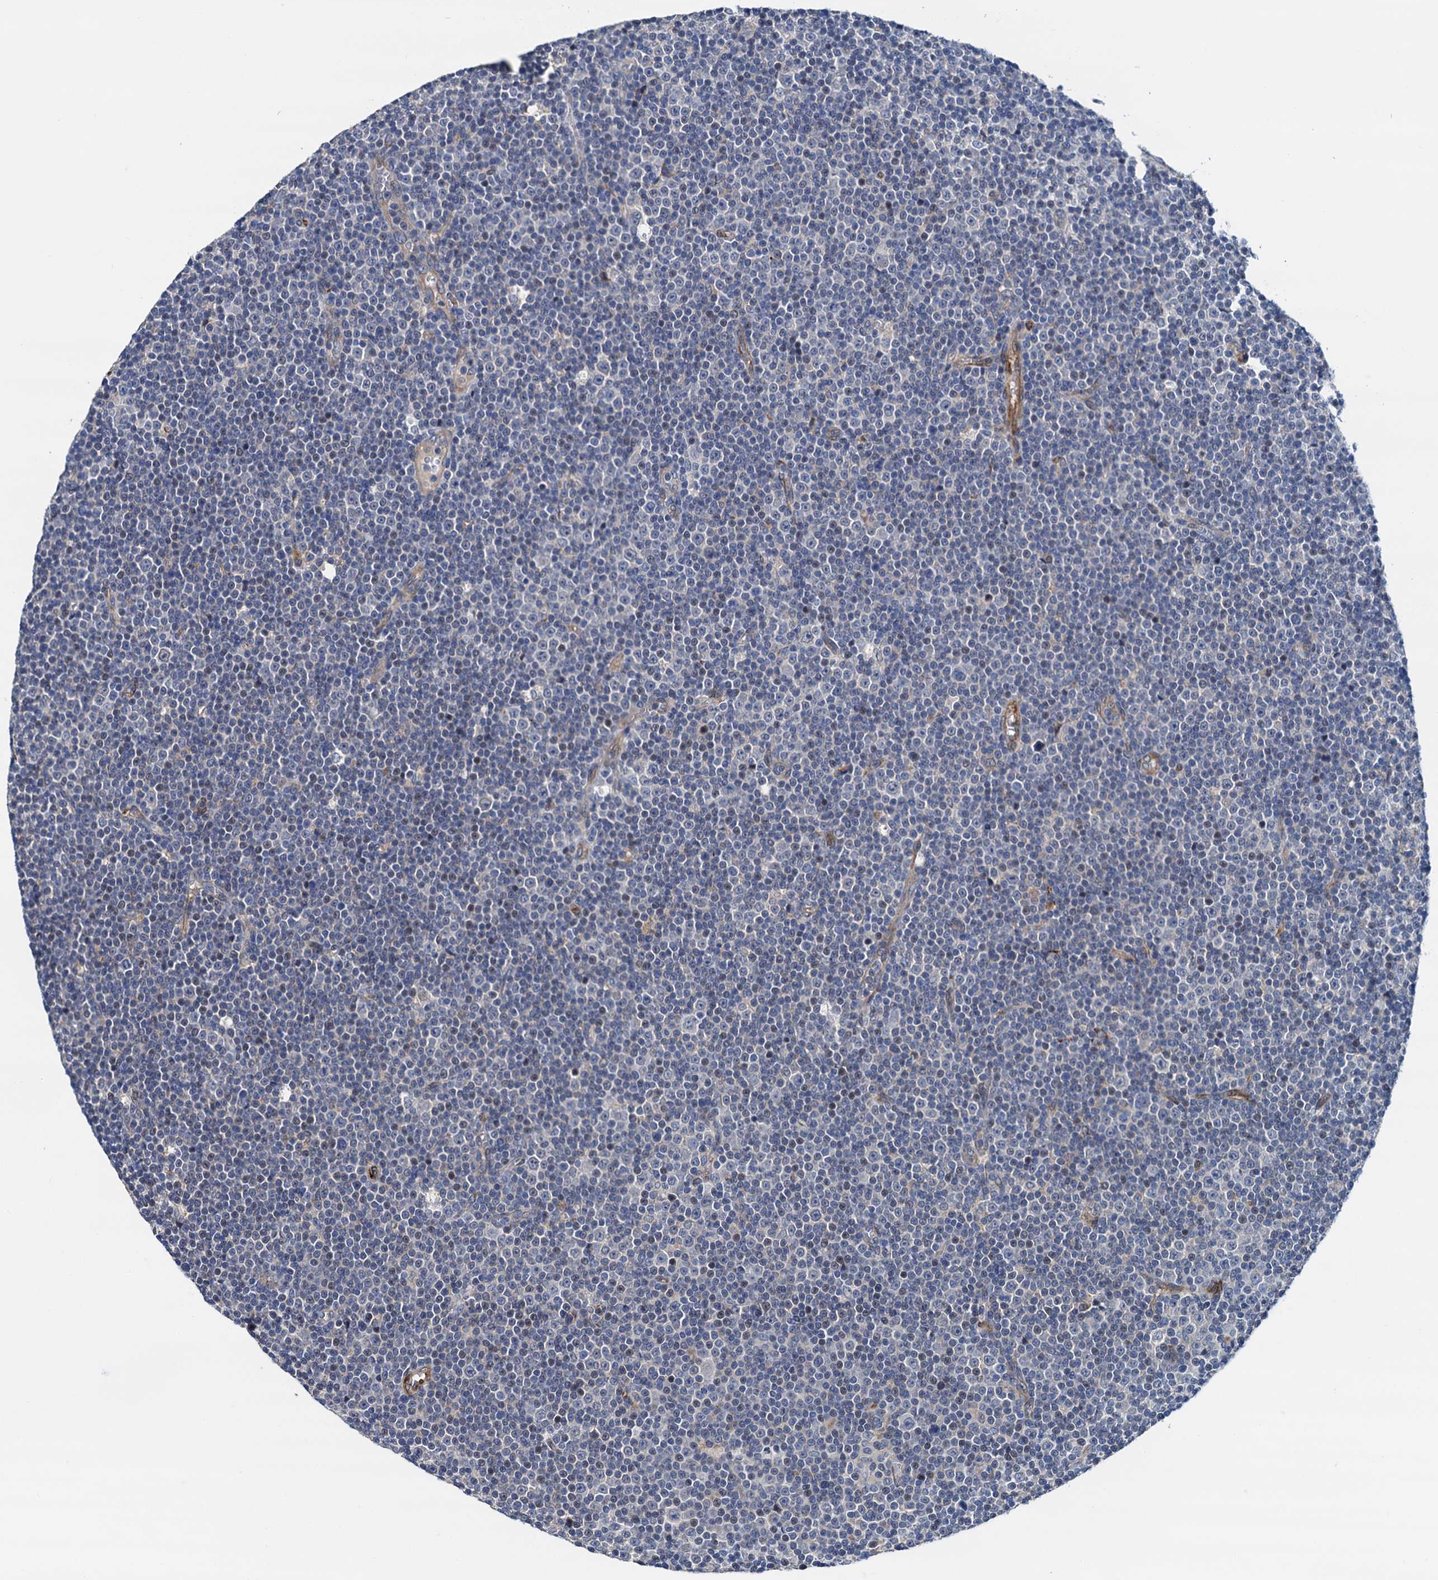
{"staining": {"intensity": "negative", "quantity": "none", "location": "none"}, "tissue": "lymphoma", "cell_type": "Tumor cells", "image_type": "cancer", "snomed": [{"axis": "morphology", "description": "Malignant lymphoma, non-Hodgkin's type, Low grade"}, {"axis": "topography", "description": "Lymph node"}], "caption": "IHC photomicrograph of neoplastic tissue: human low-grade malignant lymphoma, non-Hodgkin's type stained with DAB (3,3'-diaminobenzidine) demonstrates no significant protein positivity in tumor cells.", "gene": "RASSF9", "patient": {"sex": "female", "age": 67}}